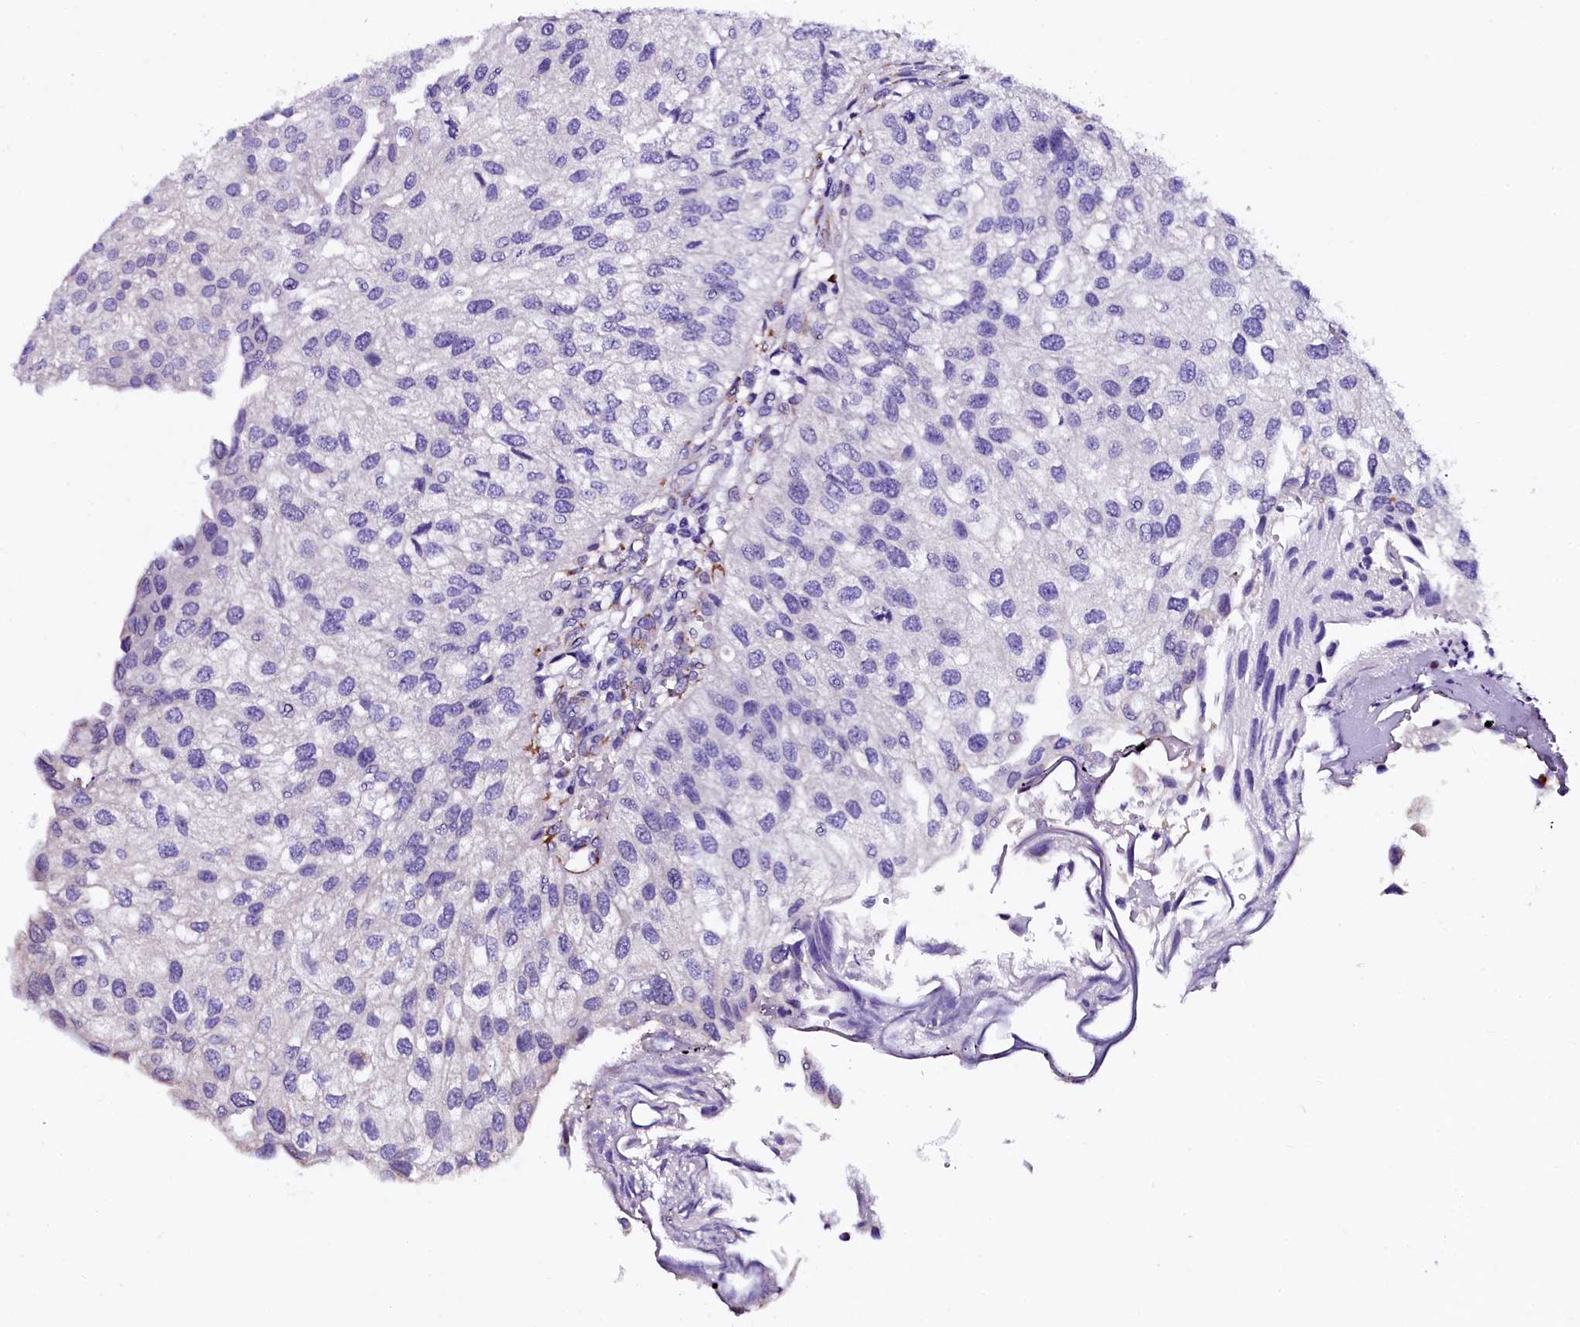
{"staining": {"intensity": "negative", "quantity": "none", "location": "none"}, "tissue": "urothelial cancer", "cell_type": "Tumor cells", "image_type": "cancer", "snomed": [{"axis": "morphology", "description": "Urothelial carcinoma, Low grade"}, {"axis": "topography", "description": "Urinary bladder"}], "caption": "There is no significant positivity in tumor cells of urothelial carcinoma (low-grade). (DAB IHC with hematoxylin counter stain).", "gene": "N4BP1", "patient": {"sex": "female", "age": 89}}